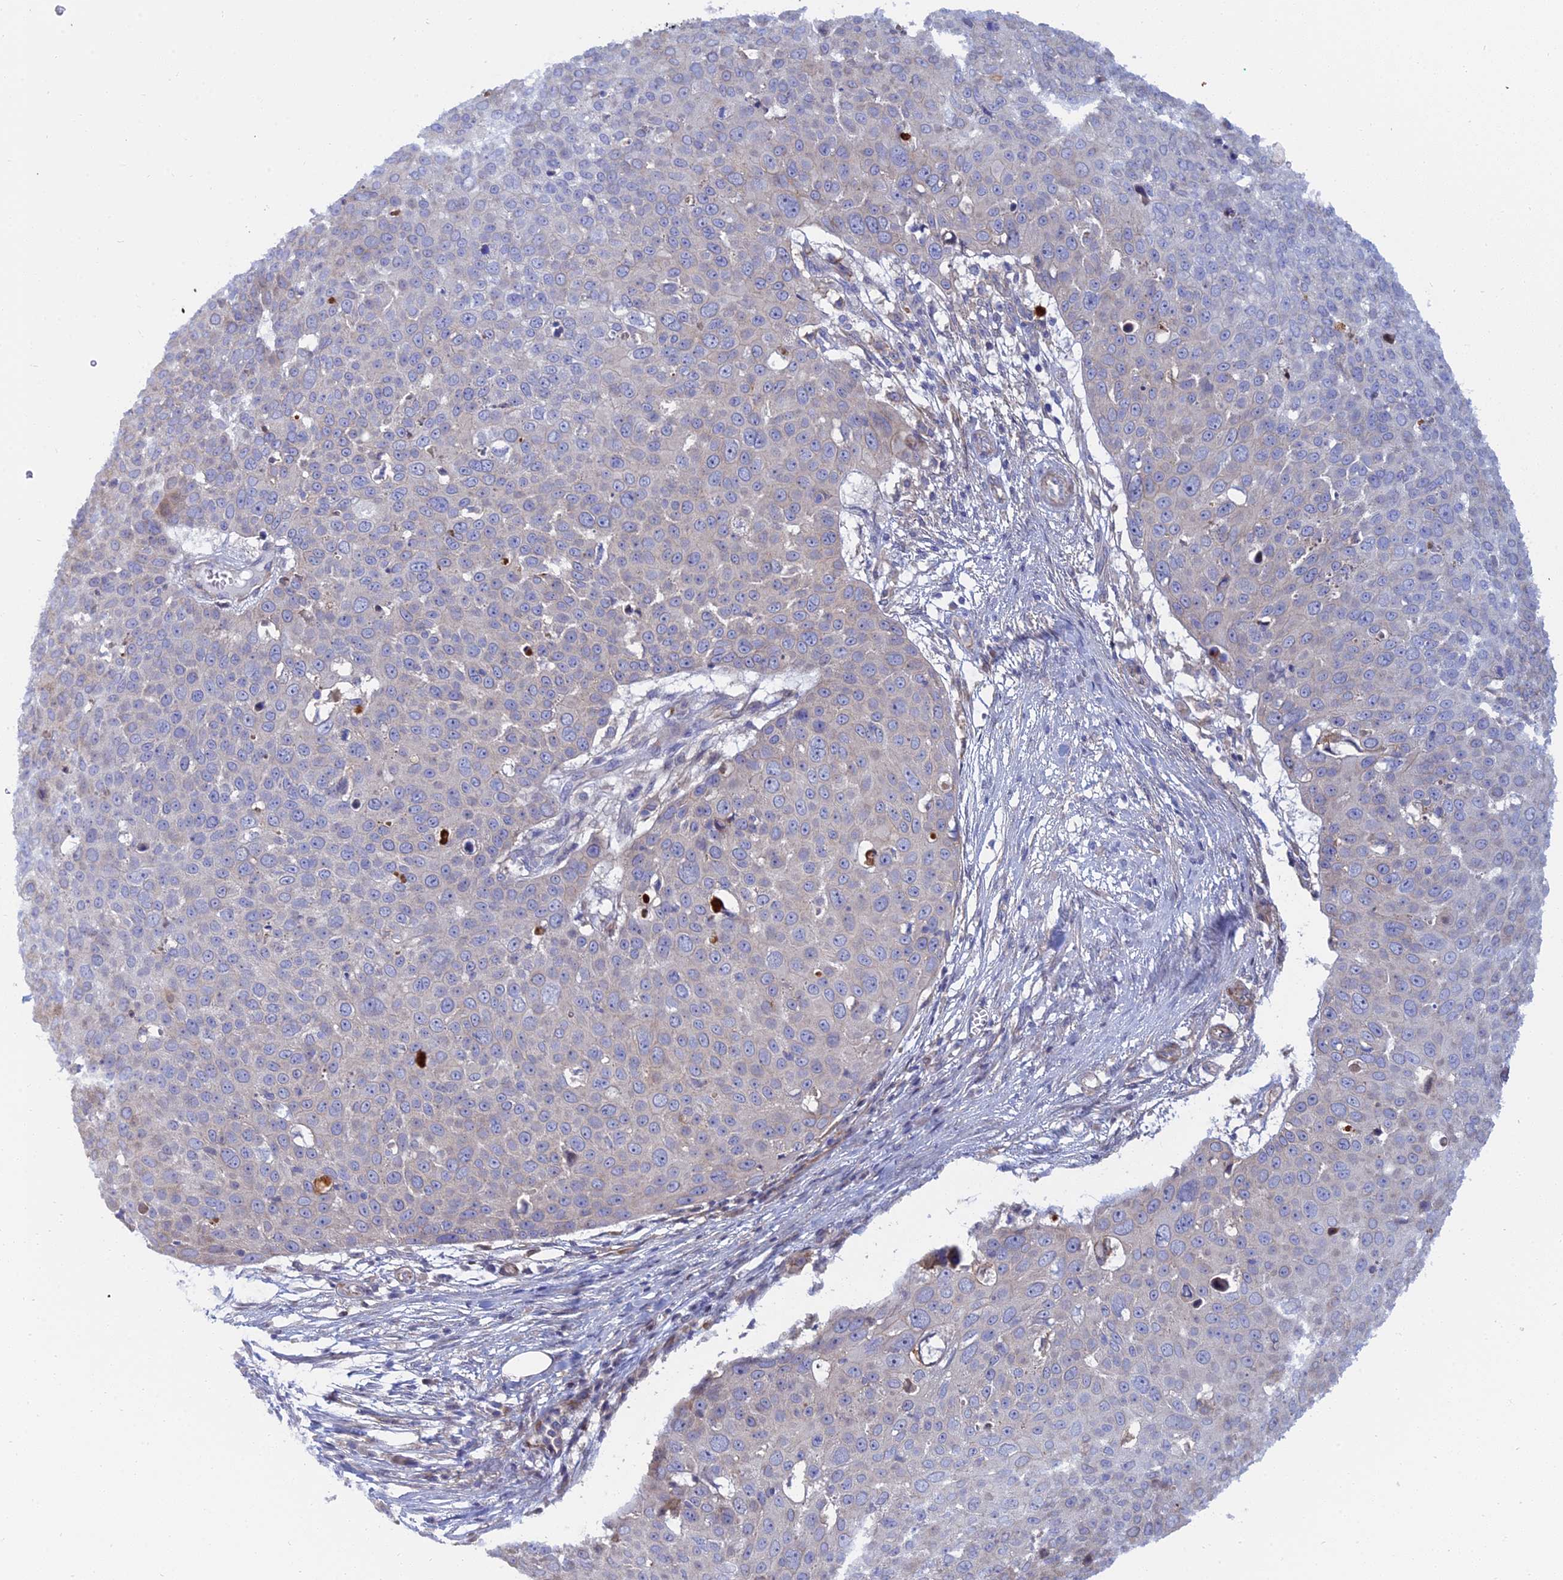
{"staining": {"intensity": "negative", "quantity": "none", "location": "none"}, "tissue": "skin cancer", "cell_type": "Tumor cells", "image_type": "cancer", "snomed": [{"axis": "morphology", "description": "Squamous cell carcinoma, NOS"}, {"axis": "topography", "description": "Skin"}], "caption": "Histopathology image shows no protein staining in tumor cells of skin cancer tissue.", "gene": "TRIM43B", "patient": {"sex": "male", "age": 71}}